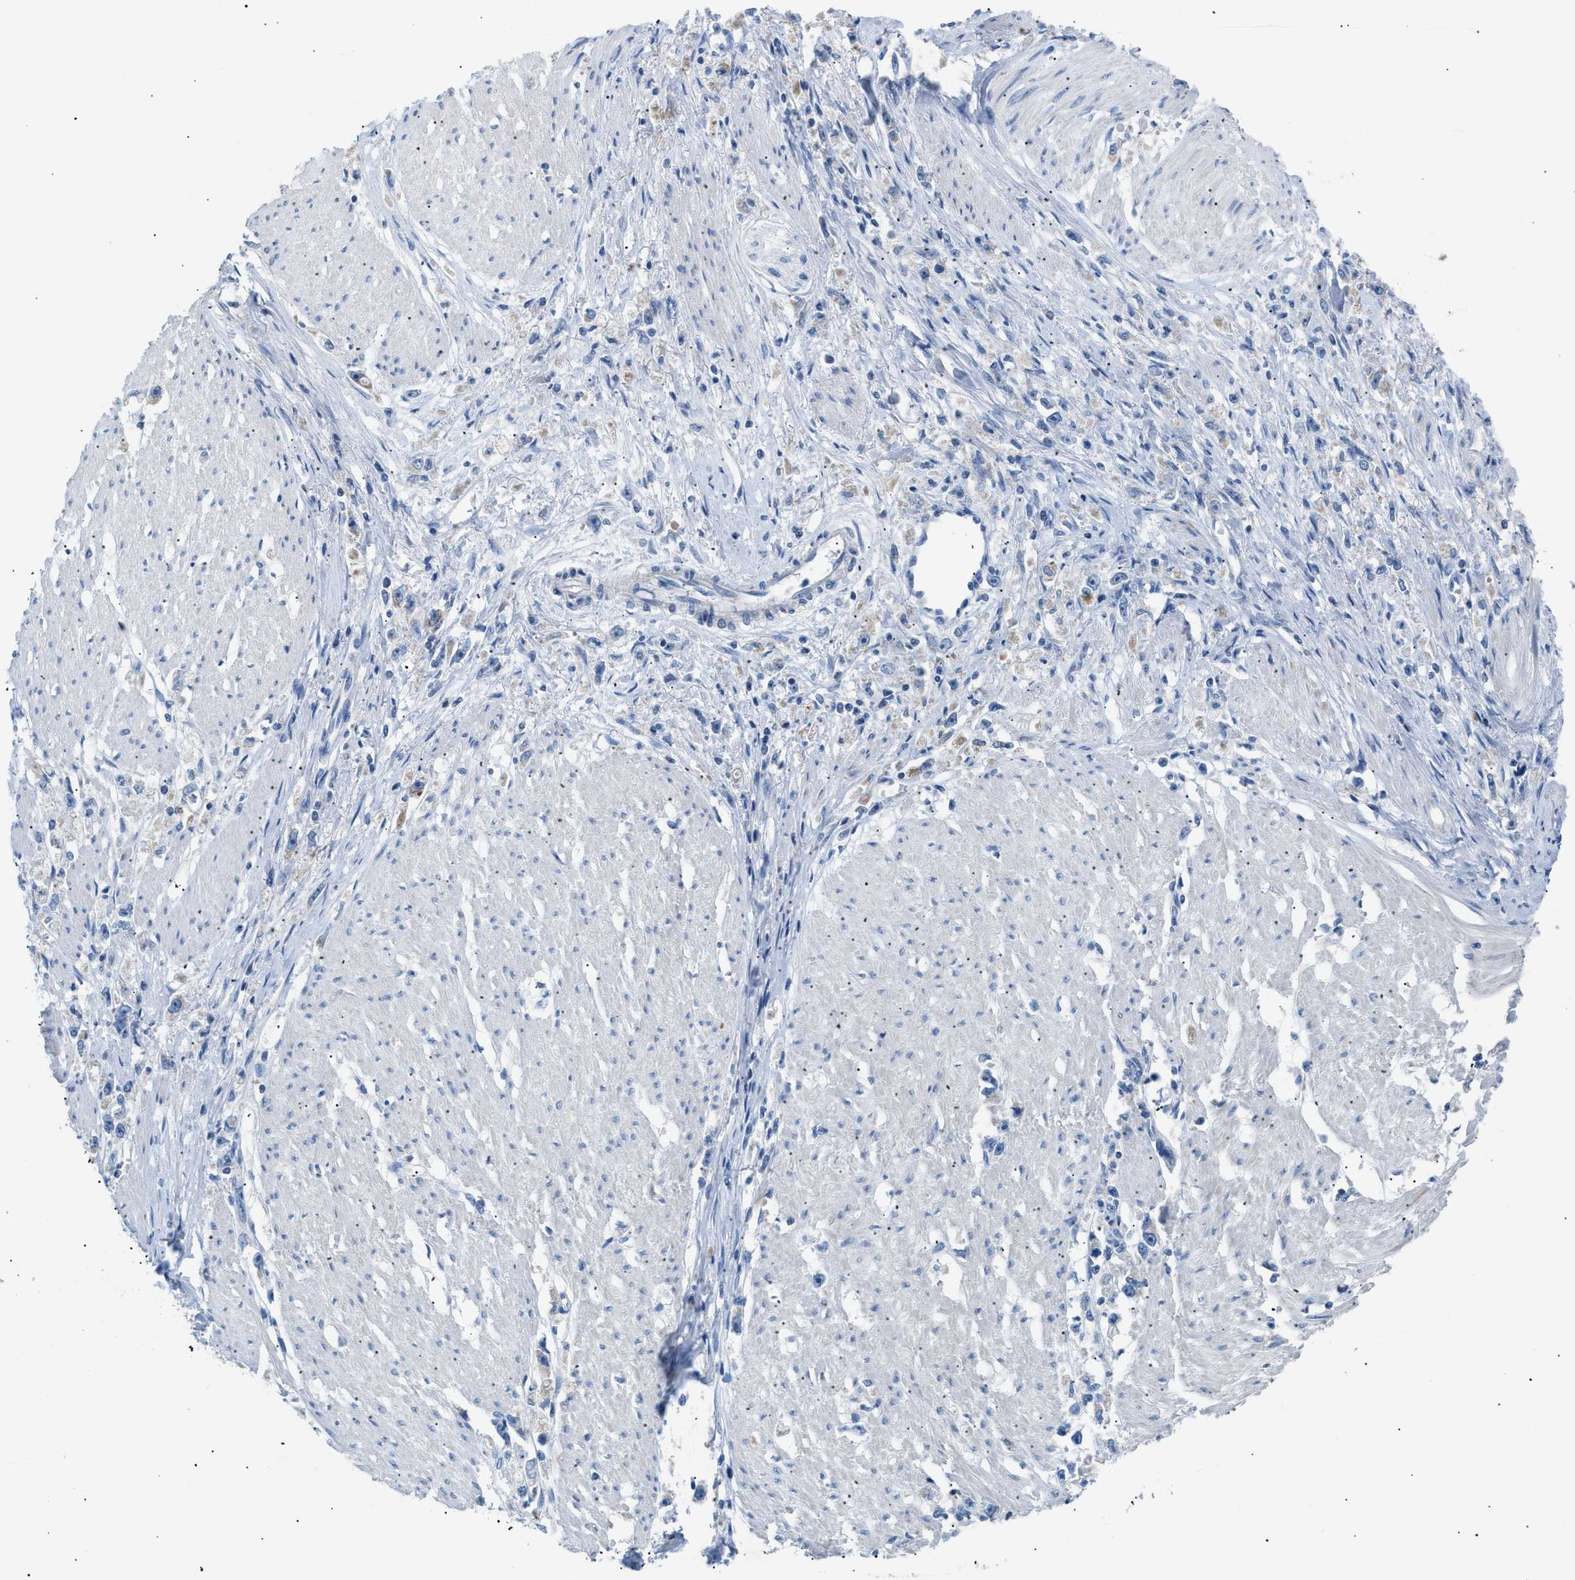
{"staining": {"intensity": "negative", "quantity": "none", "location": "none"}, "tissue": "stomach cancer", "cell_type": "Tumor cells", "image_type": "cancer", "snomed": [{"axis": "morphology", "description": "Adenocarcinoma, NOS"}, {"axis": "topography", "description": "Stomach"}], "caption": "This photomicrograph is of stomach cancer (adenocarcinoma) stained with IHC to label a protein in brown with the nuclei are counter-stained blue. There is no staining in tumor cells. The staining was performed using DAB to visualize the protein expression in brown, while the nuclei were stained in blue with hematoxylin (Magnification: 20x).", "gene": "ILDR1", "patient": {"sex": "female", "age": 59}}